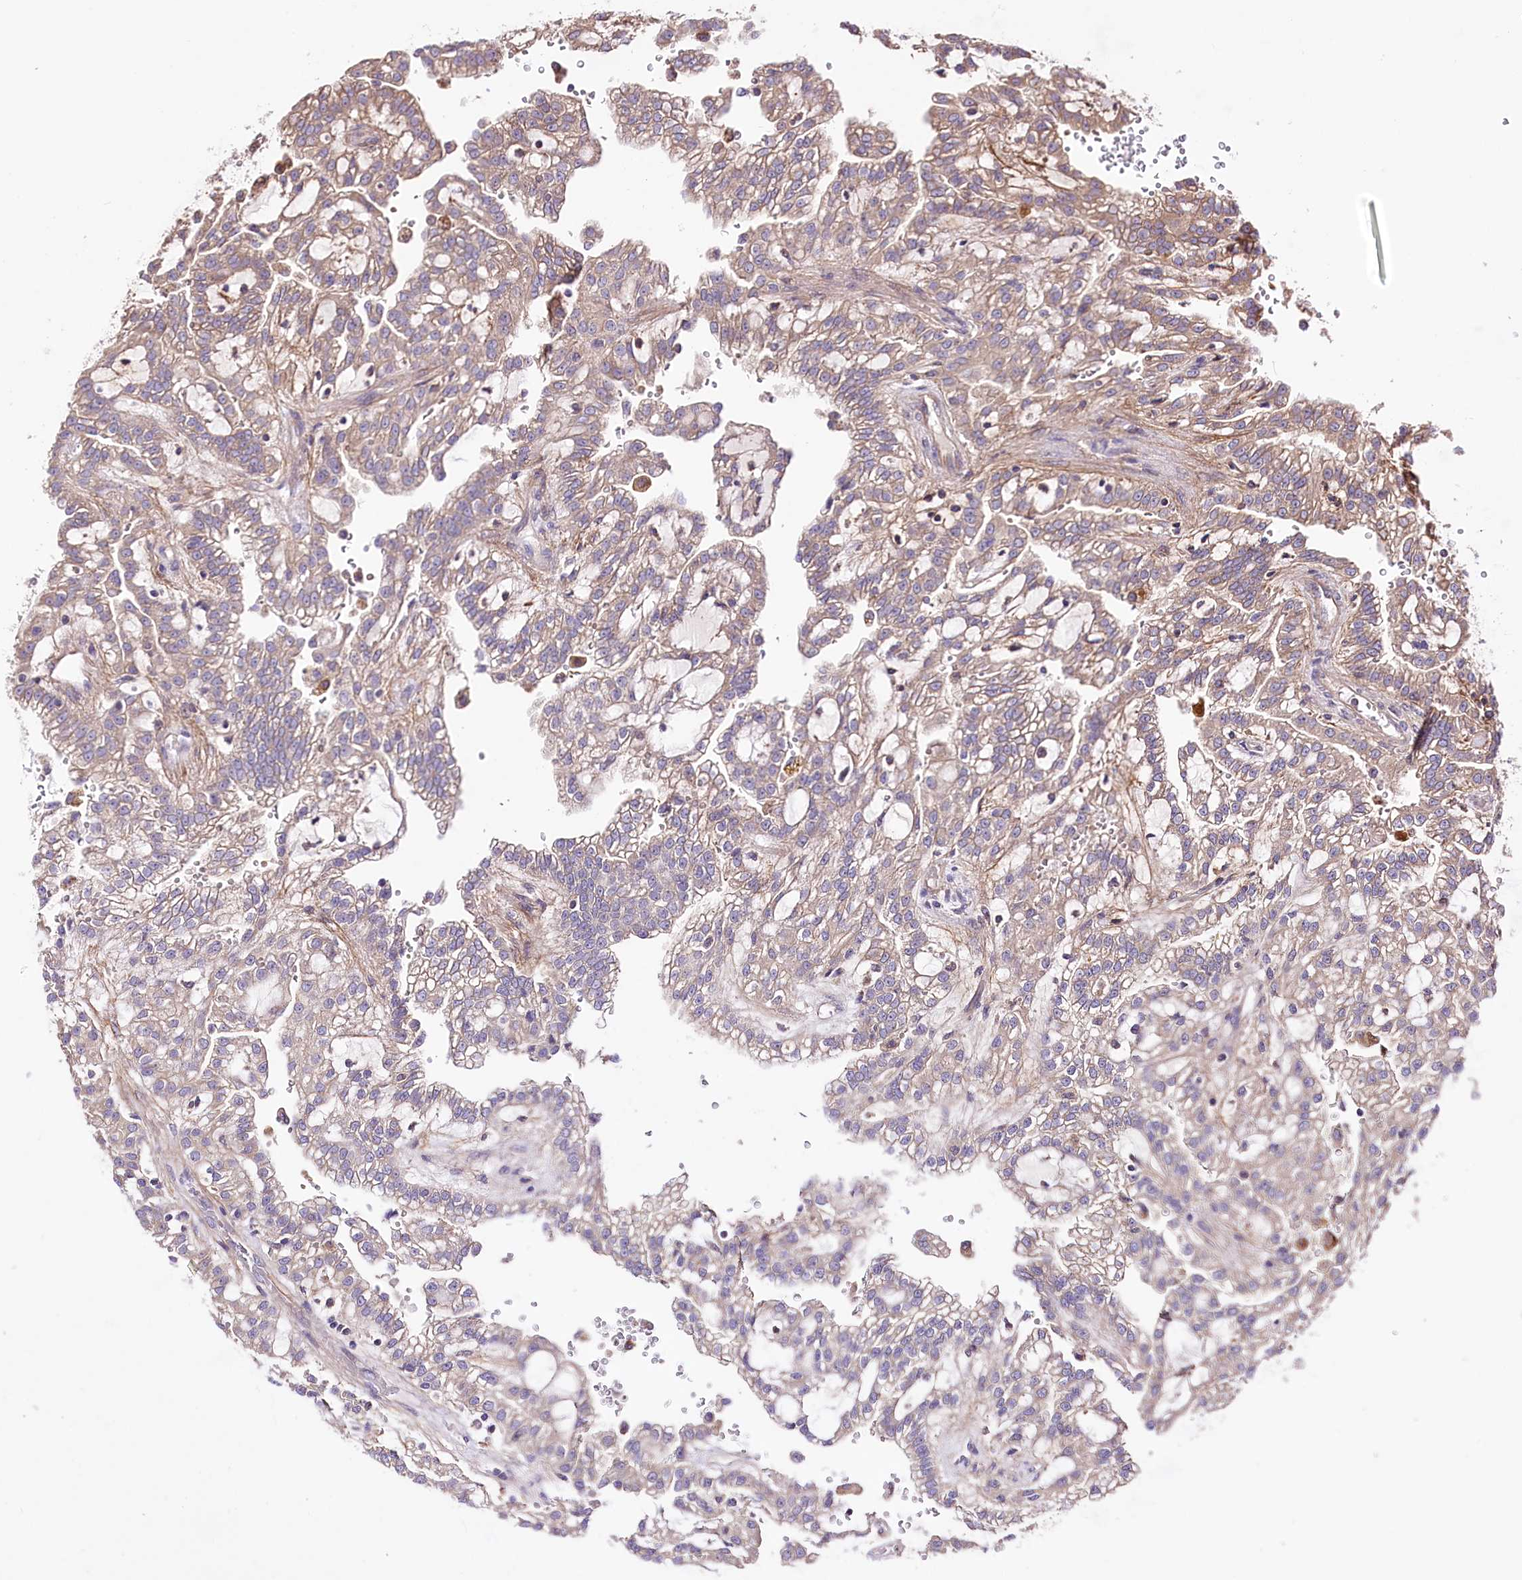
{"staining": {"intensity": "moderate", "quantity": "25%-75%", "location": "cytoplasmic/membranous"}, "tissue": "renal cancer", "cell_type": "Tumor cells", "image_type": "cancer", "snomed": [{"axis": "morphology", "description": "Adenocarcinoma, NOS"}, {"axis": "topography", "description": "Kidney"}], "caption": "The immunohistochemical stain shows moderate cytoplasmic/membranous expression in tumor cells of adenocarcinoma (renal) tissue.", "gene": "WWC1", "patient": {"sex": "male", "age": 63}}